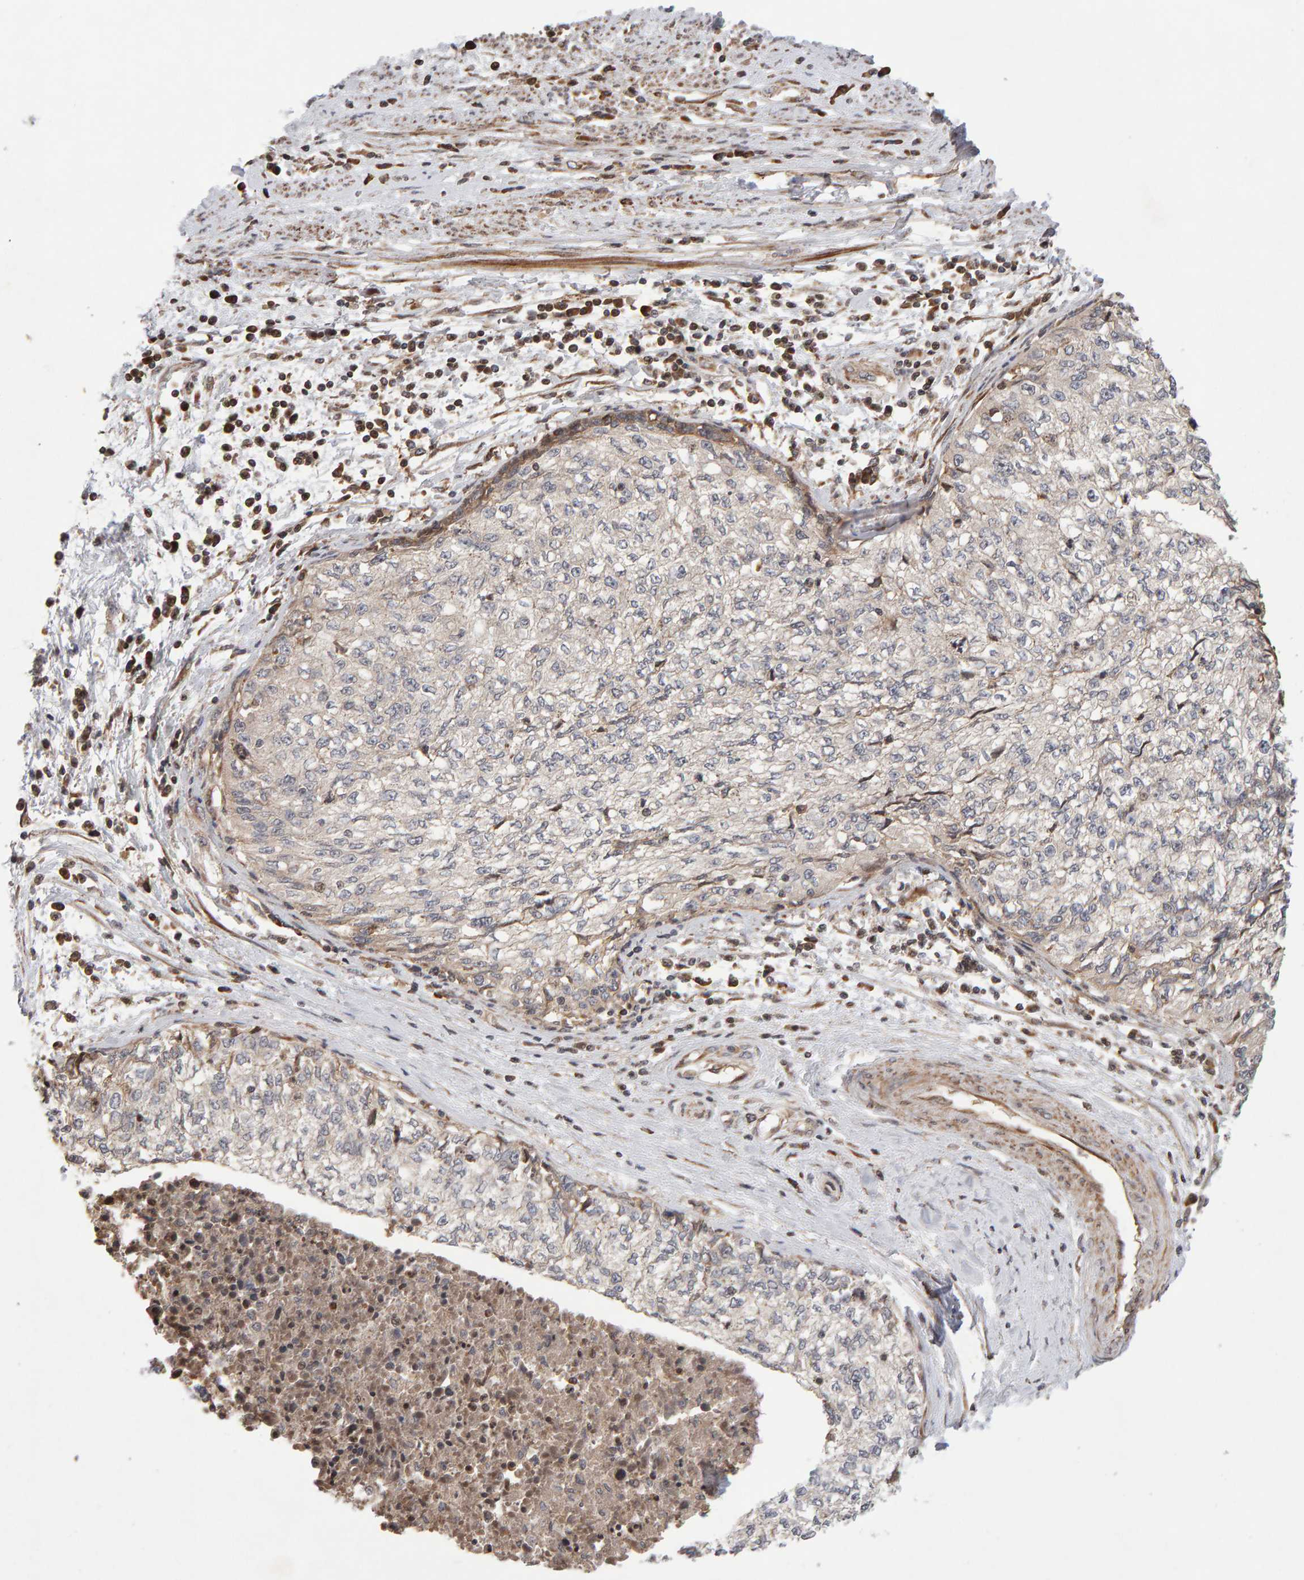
{"staining": {"intensity": "negative", "quantity": "none", "location": "none"}, "tissue": "cervical cancer", "cell_type": "Tumor cells", "image_type": "cancer", "snomed": [{"axis": "morphology", "description": "Squamous cell carcinoma, NOS"}, {"axis": "topography", "description": "Cervix"}], "caption": "Protein analysis of cervical cancer (squamous cell carcinoma) reveals no significant staining in tumor cells.", "gene": "LZTS1", "patient": {"sex": "female", "age": 57}}